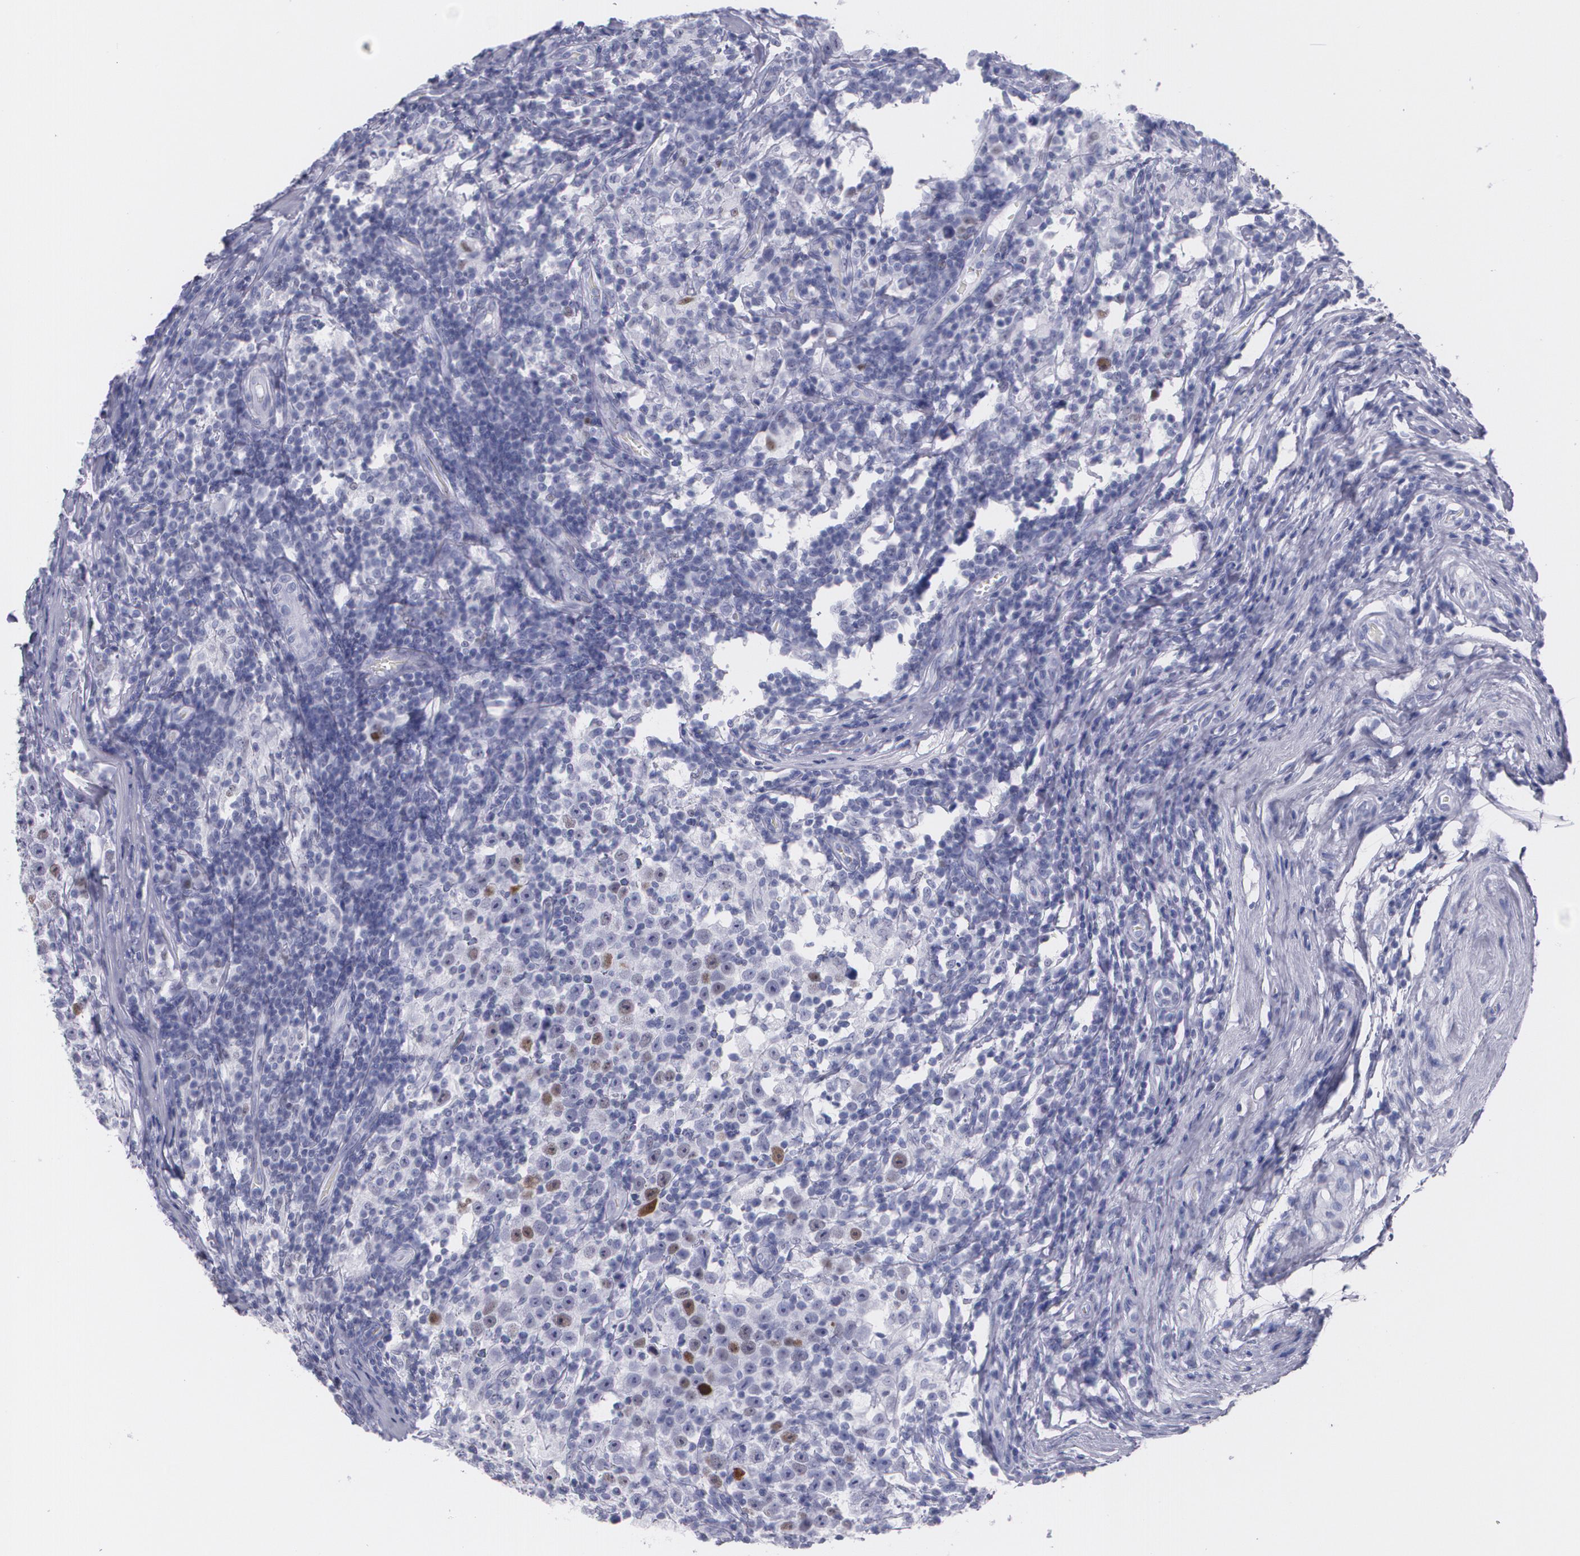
{"staining": {"intensity": "weak", "quantity": "<25%", "location": "nuclear"}, "tissue": "testis cancer", "cell_type": "Tumor cells", "image_type": "cancer", "snomed": [{"axis": "morphology", "description": "Seminoma, NOS"}, {"axis": "topography", "description": "Testis"}], "caption": "DAB immunohistochemical staining of human testis cancer exhibits no significant positivity in tumor cells.", "gene": "TP53", "patient": {"sex": "male", "age": 43}}